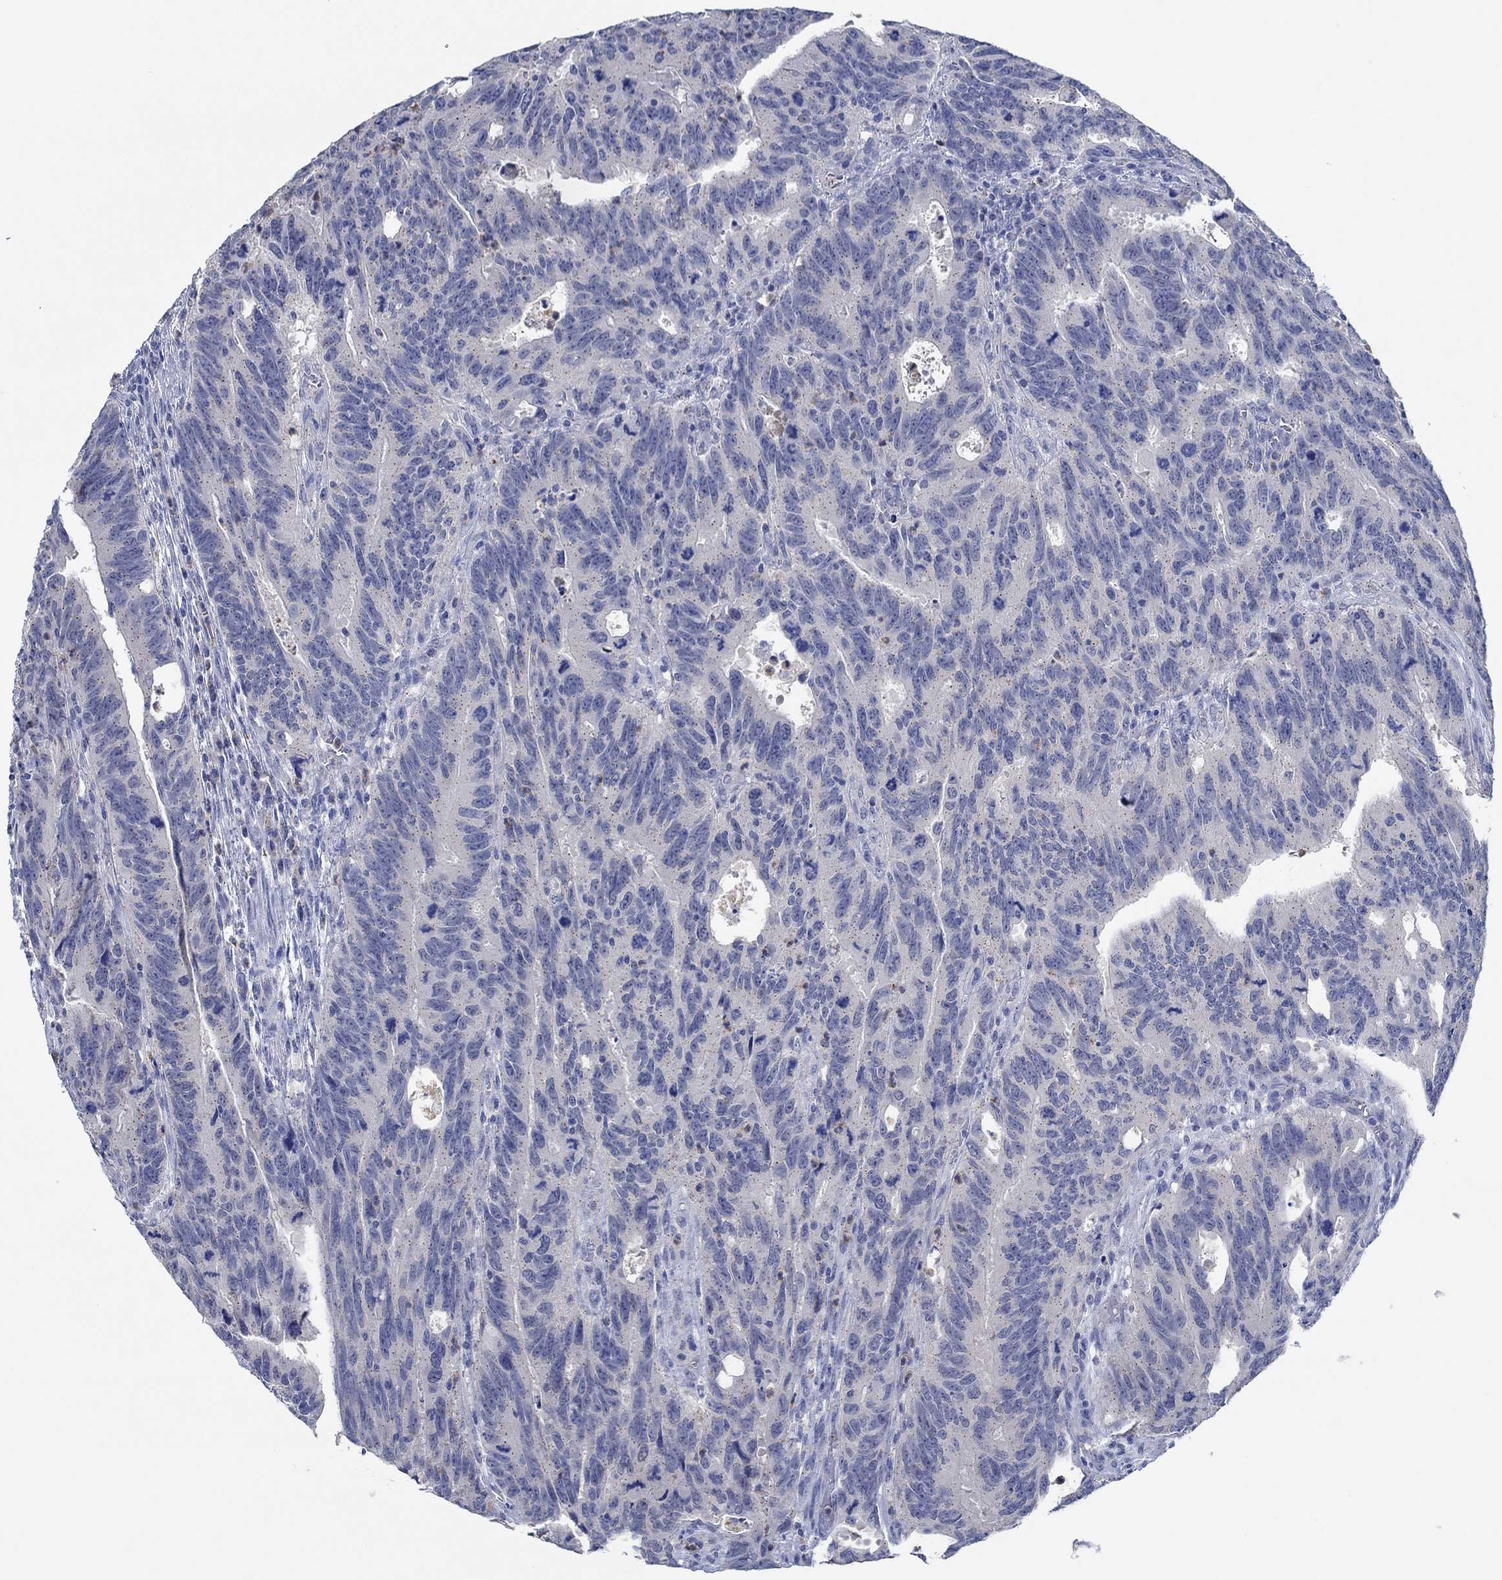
{"staining": {"intensity": "negative", "quantity": "none", "location": "none"}, "tissue": "colorectal cancer", "cell_type": "Tumor cells", "image_type": "cancer", "snomed": [{"axis": "morphology", "description": "Adenocarcinoma, NOS"}, {"axis": "topography", "description": "Colon"}], "caption": "Immunohistochemical staining of colorectal adenocarcinoma reveals no significant staining in tumor cells.", "gene": "CPM", "patient": {"sex": "female", "age": 77}}